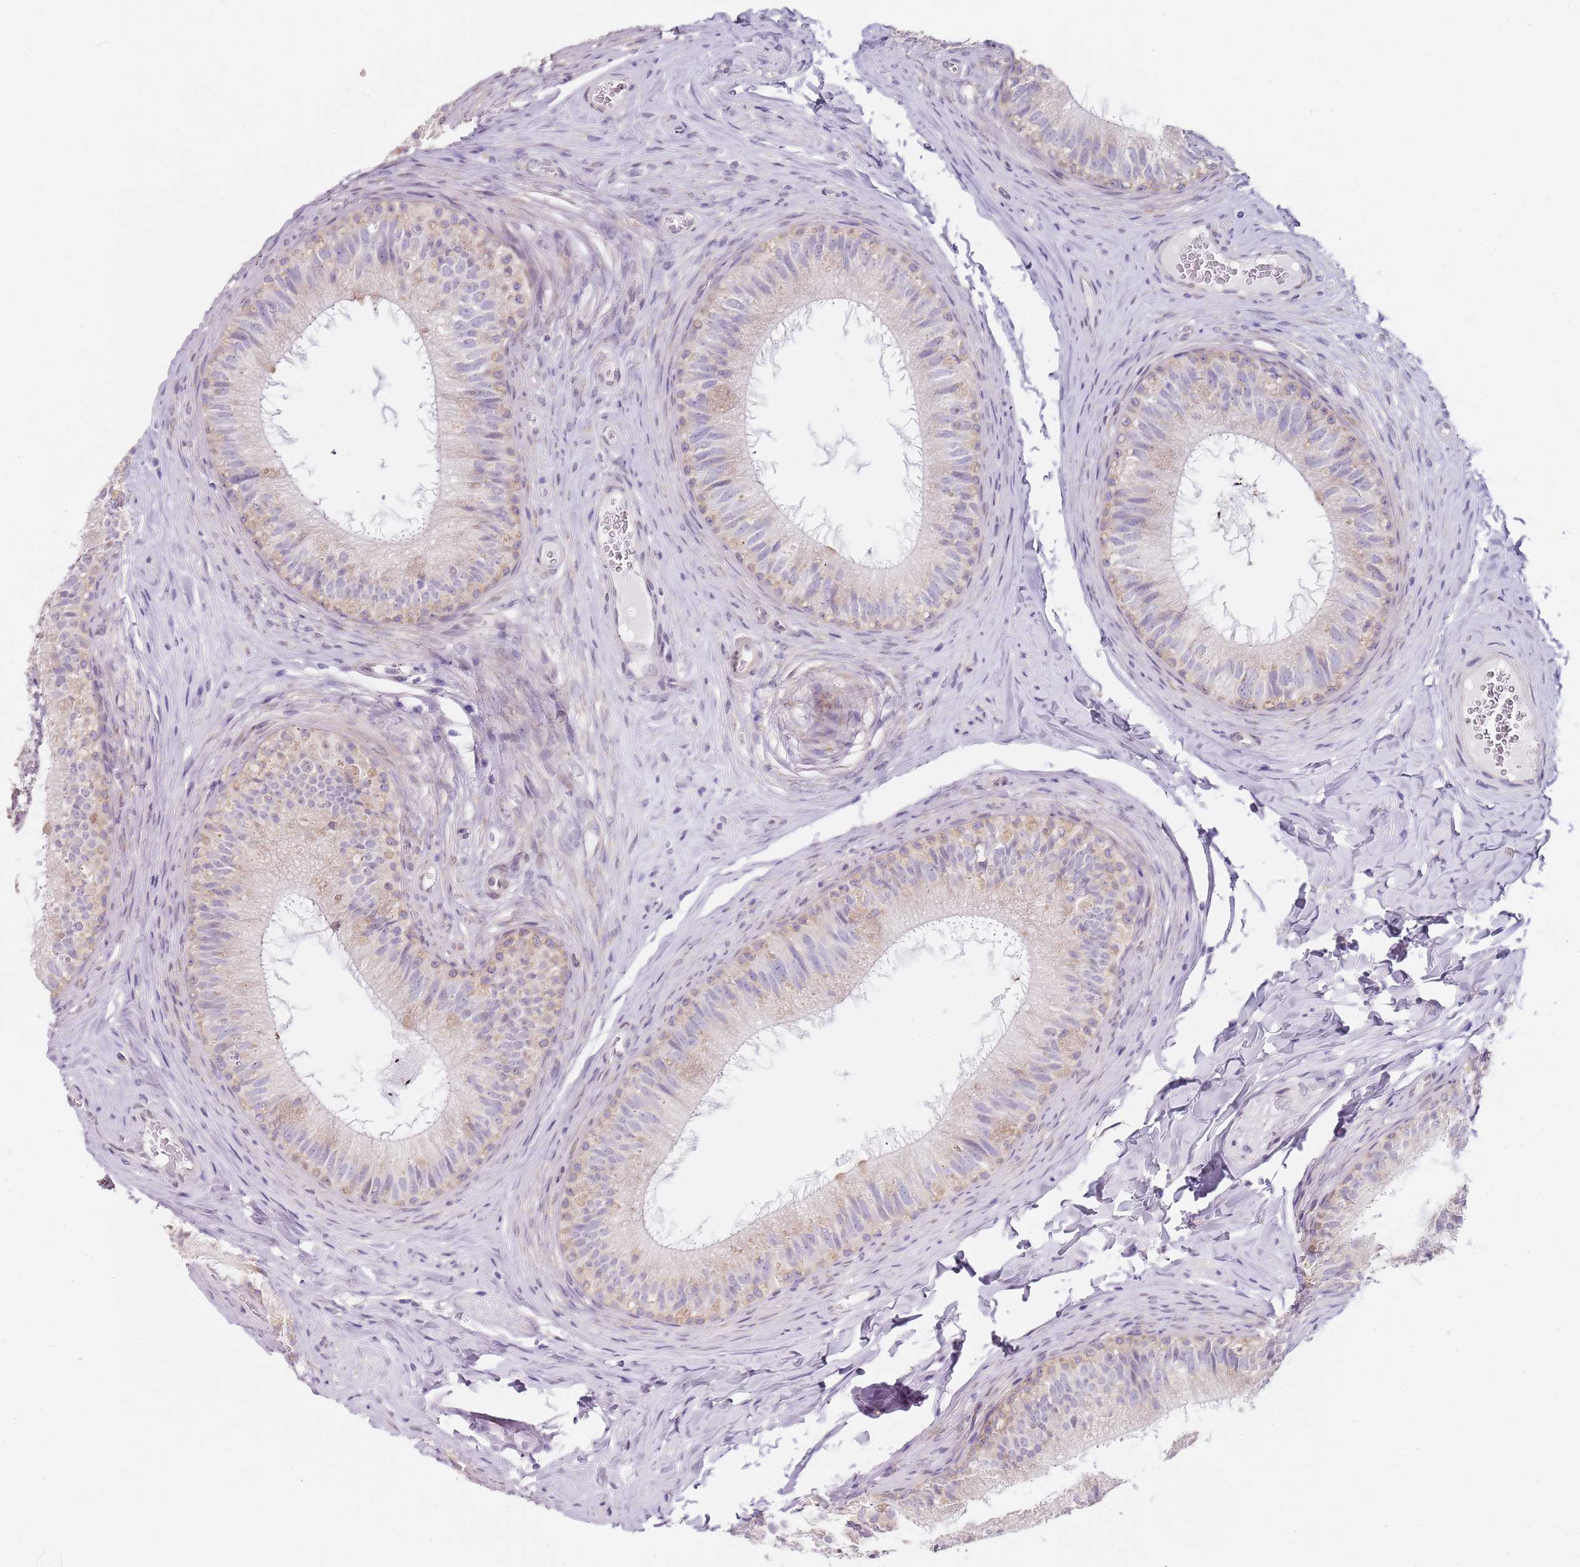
{"staining": {"intensity": "weak", "quantity": "<25%", "location": "cytoplasmic/membranous"}, "tissue": "epididymis", "cell_type": "Glandular cells", "image_type": "normal", "snomed": [{"axis": "morphology", "description": "Normal tissue, NOS"}, {"axis": "topography", "description": "Epididymis"}], "caption": "Glandular cells show no significant protein positivity in benign epididymis. Brightfield microscopy of immunohistochemistry (IHC) stained with DAB (3,3'-diaminobenzidine) (brown) and hematoxylin (blue), captured at high magnification.", "gene": "TBC1D9", "patient": {"sex": "male", "age": 34}}